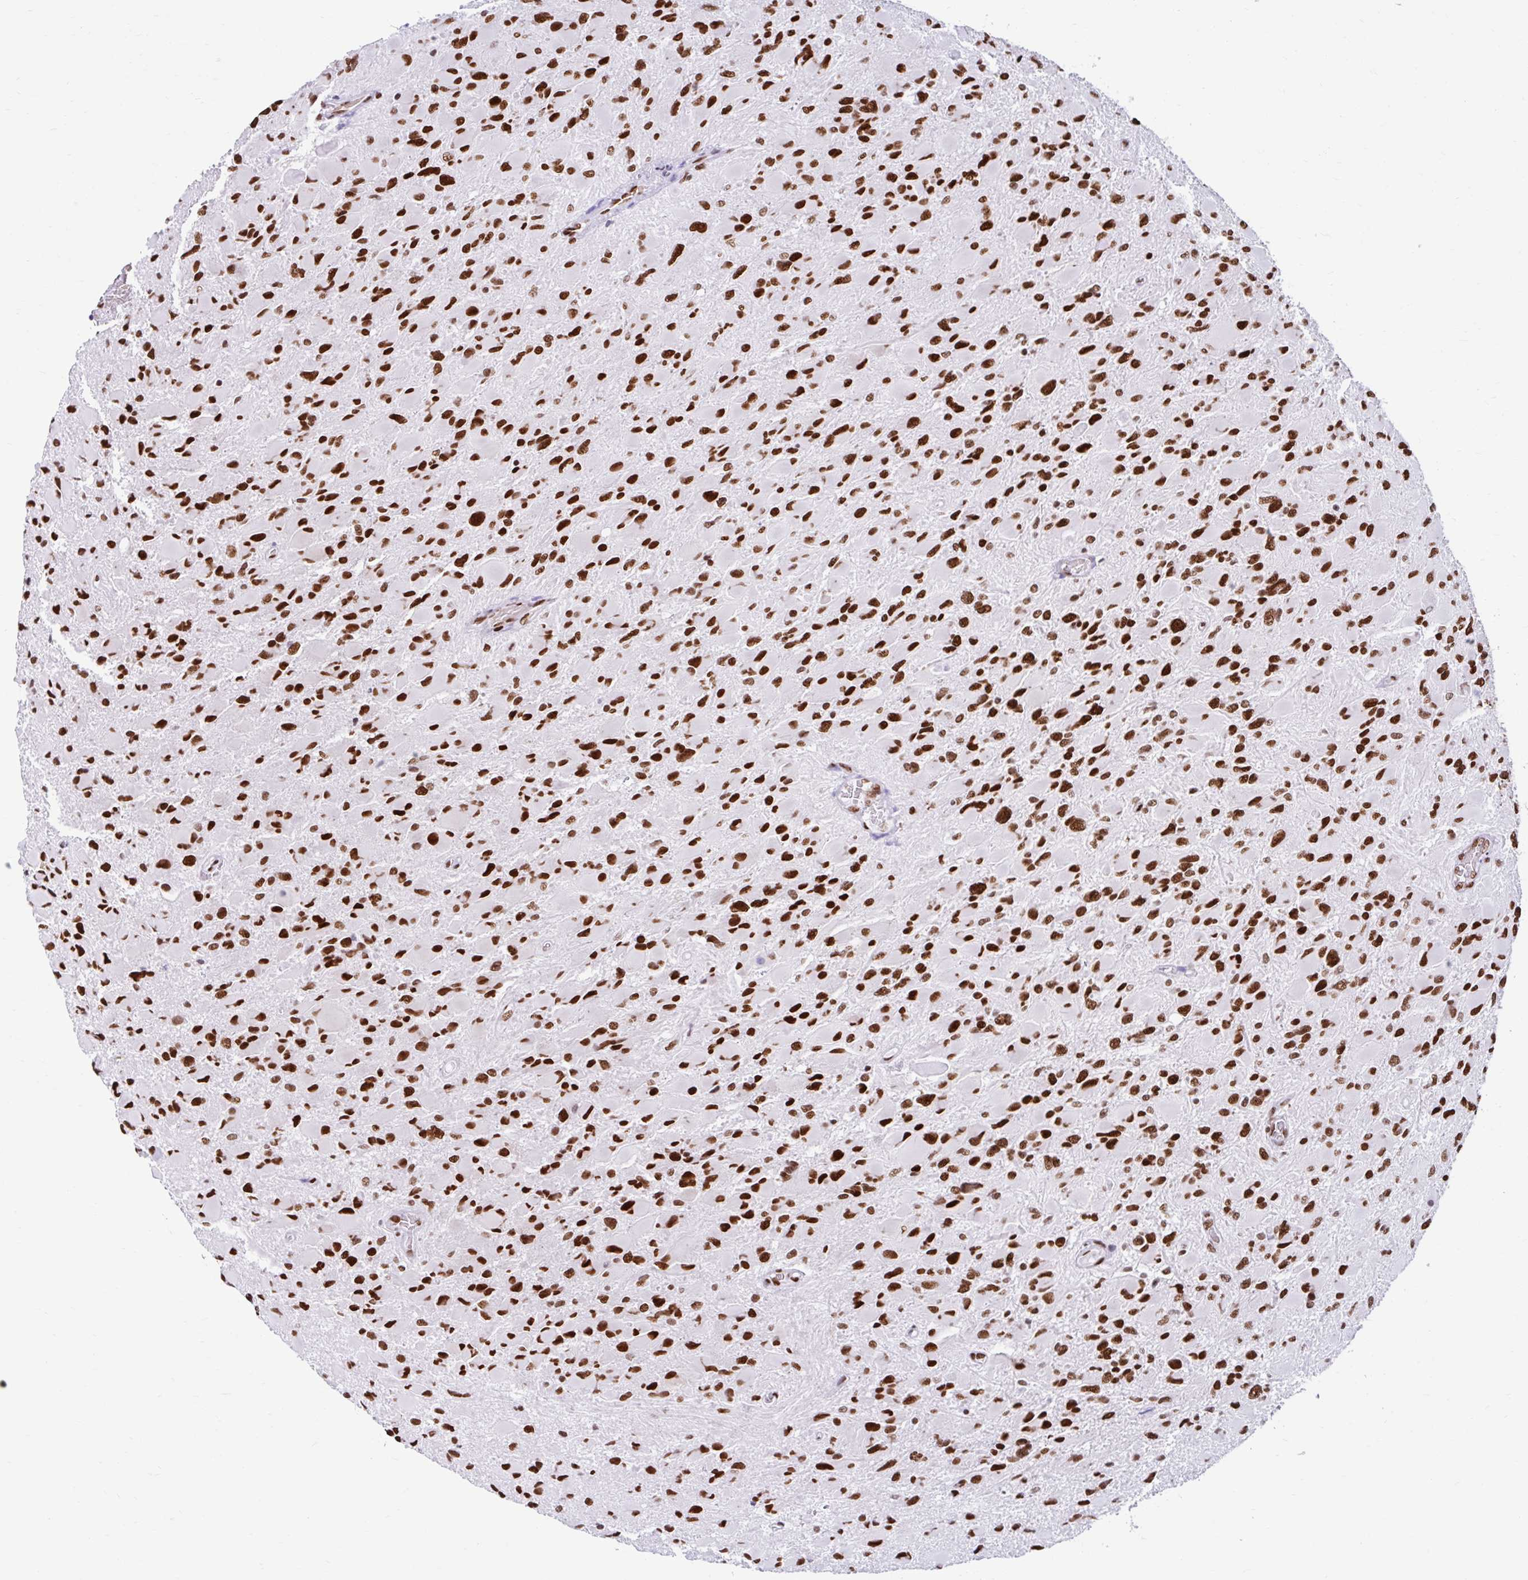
{"staining": {"intensity": "strong", "quantity": ">75%", "location": "nuclear"}, "tissue": "glioma", "cell_type": "Tumor cells", "image_type": "cancer", "snomed": [{"axis": "morphology", "description": "Glioma, malignant, High grade"}, {"axis": "topography", "description": "Cerebral cortex"}], "caption": "High-power microscopy captured an immunohistochemistry (IHC) photomicrograph of malignant glioma (high-grade), revealing strong nuclear positivity in about >75% of tumor cells.", "gene": "KHDRBS1", "patient": {"sex": "female", "age": 36}}